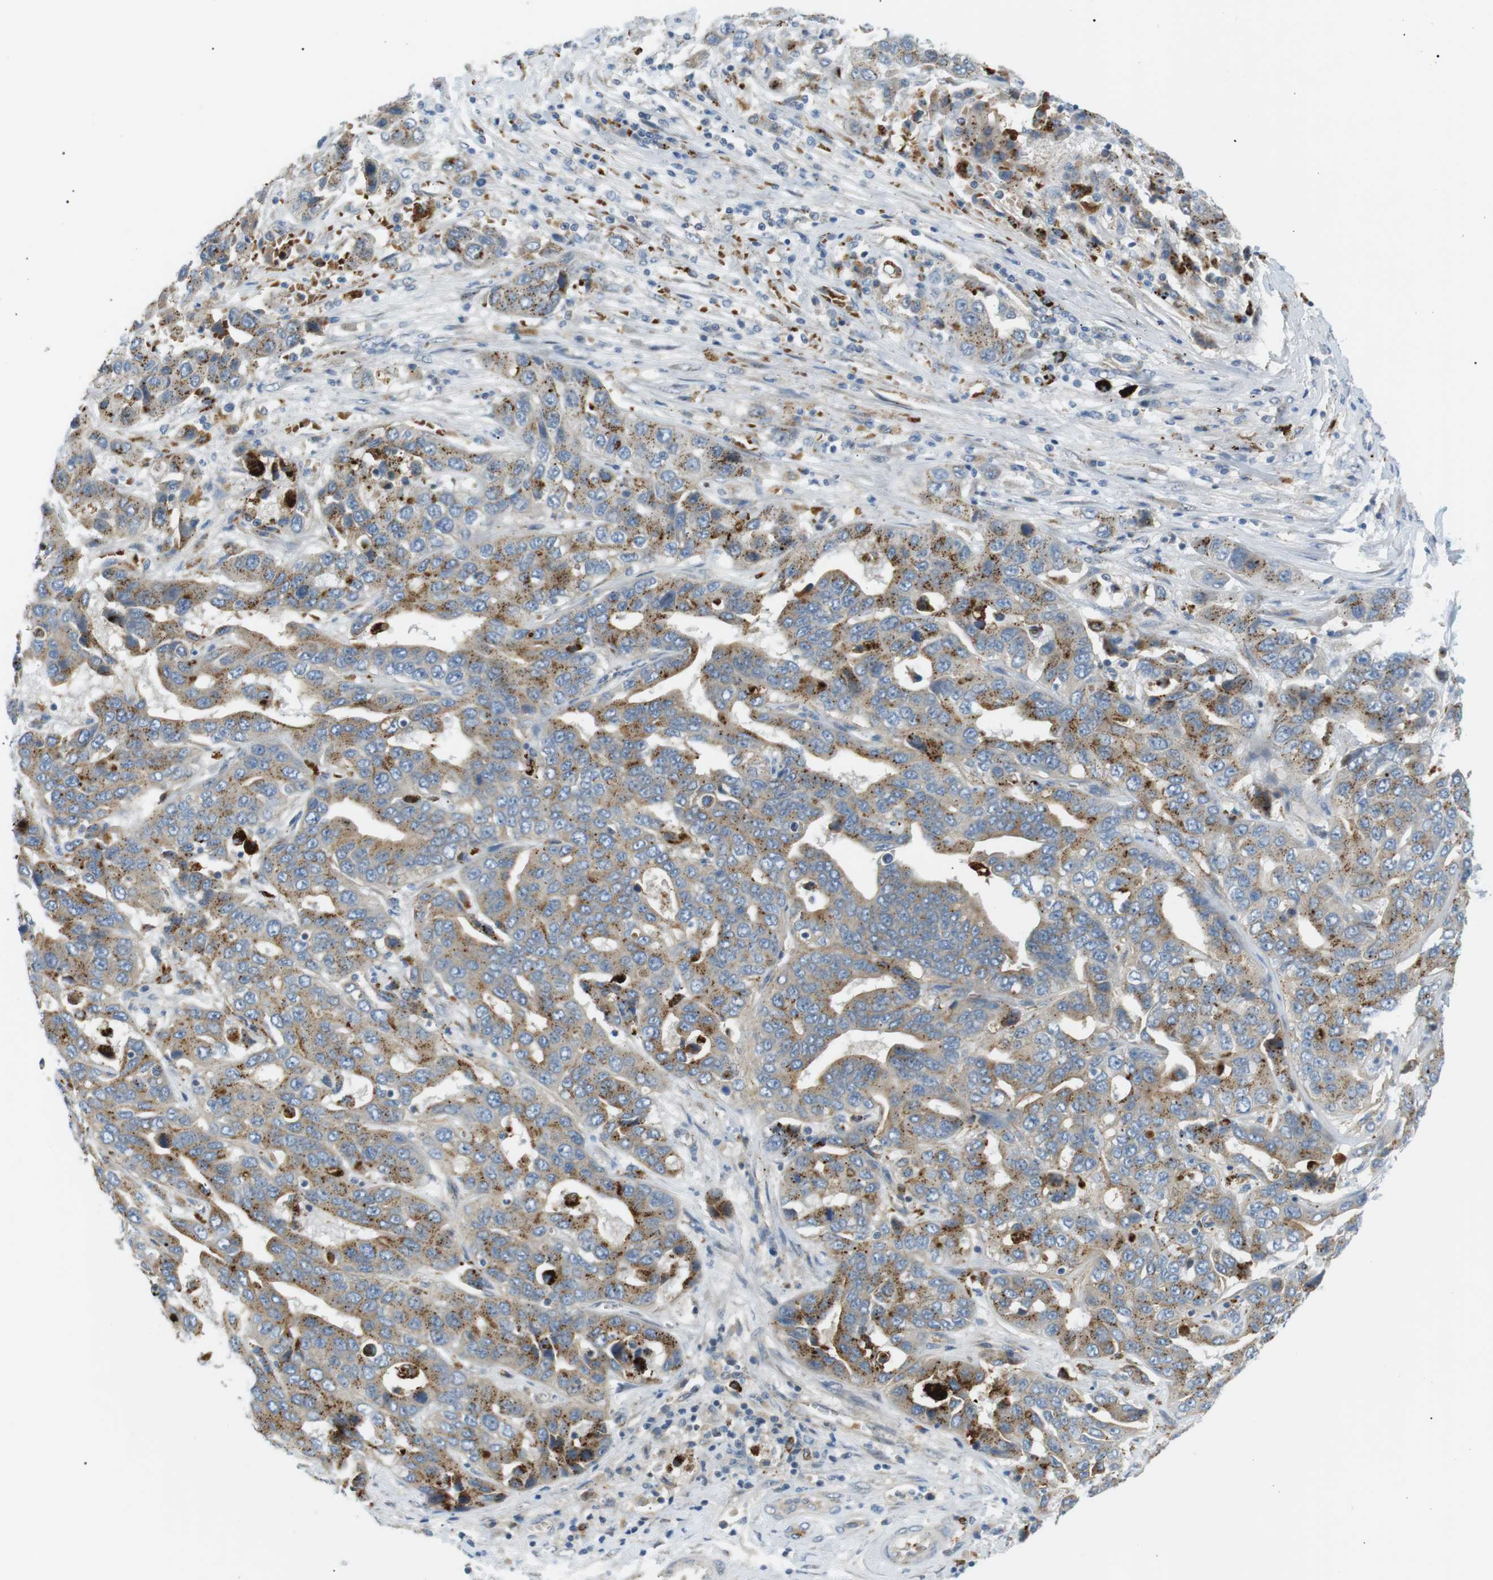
{"staining": {"intensity": "moderate", "quantity": ">75%", "location": "cytoplasmic/membranous"}, "tissue": "liver cancer", "cell_type": "Tumor cells", "image_type": "cancer", "snomed": [{"axis": "morphology", "description": "Cholangiocarcinoma"}, {"axis": "topography", "description": "Liver"}], "caption": "Protein analysis of liver cancer tissue demonstrates moderate cytoplasmic/membranous expression in about >75% of tumor cells.", "gene": "B4GALNT2", "patient": {"sex": "female", "age": 52}}